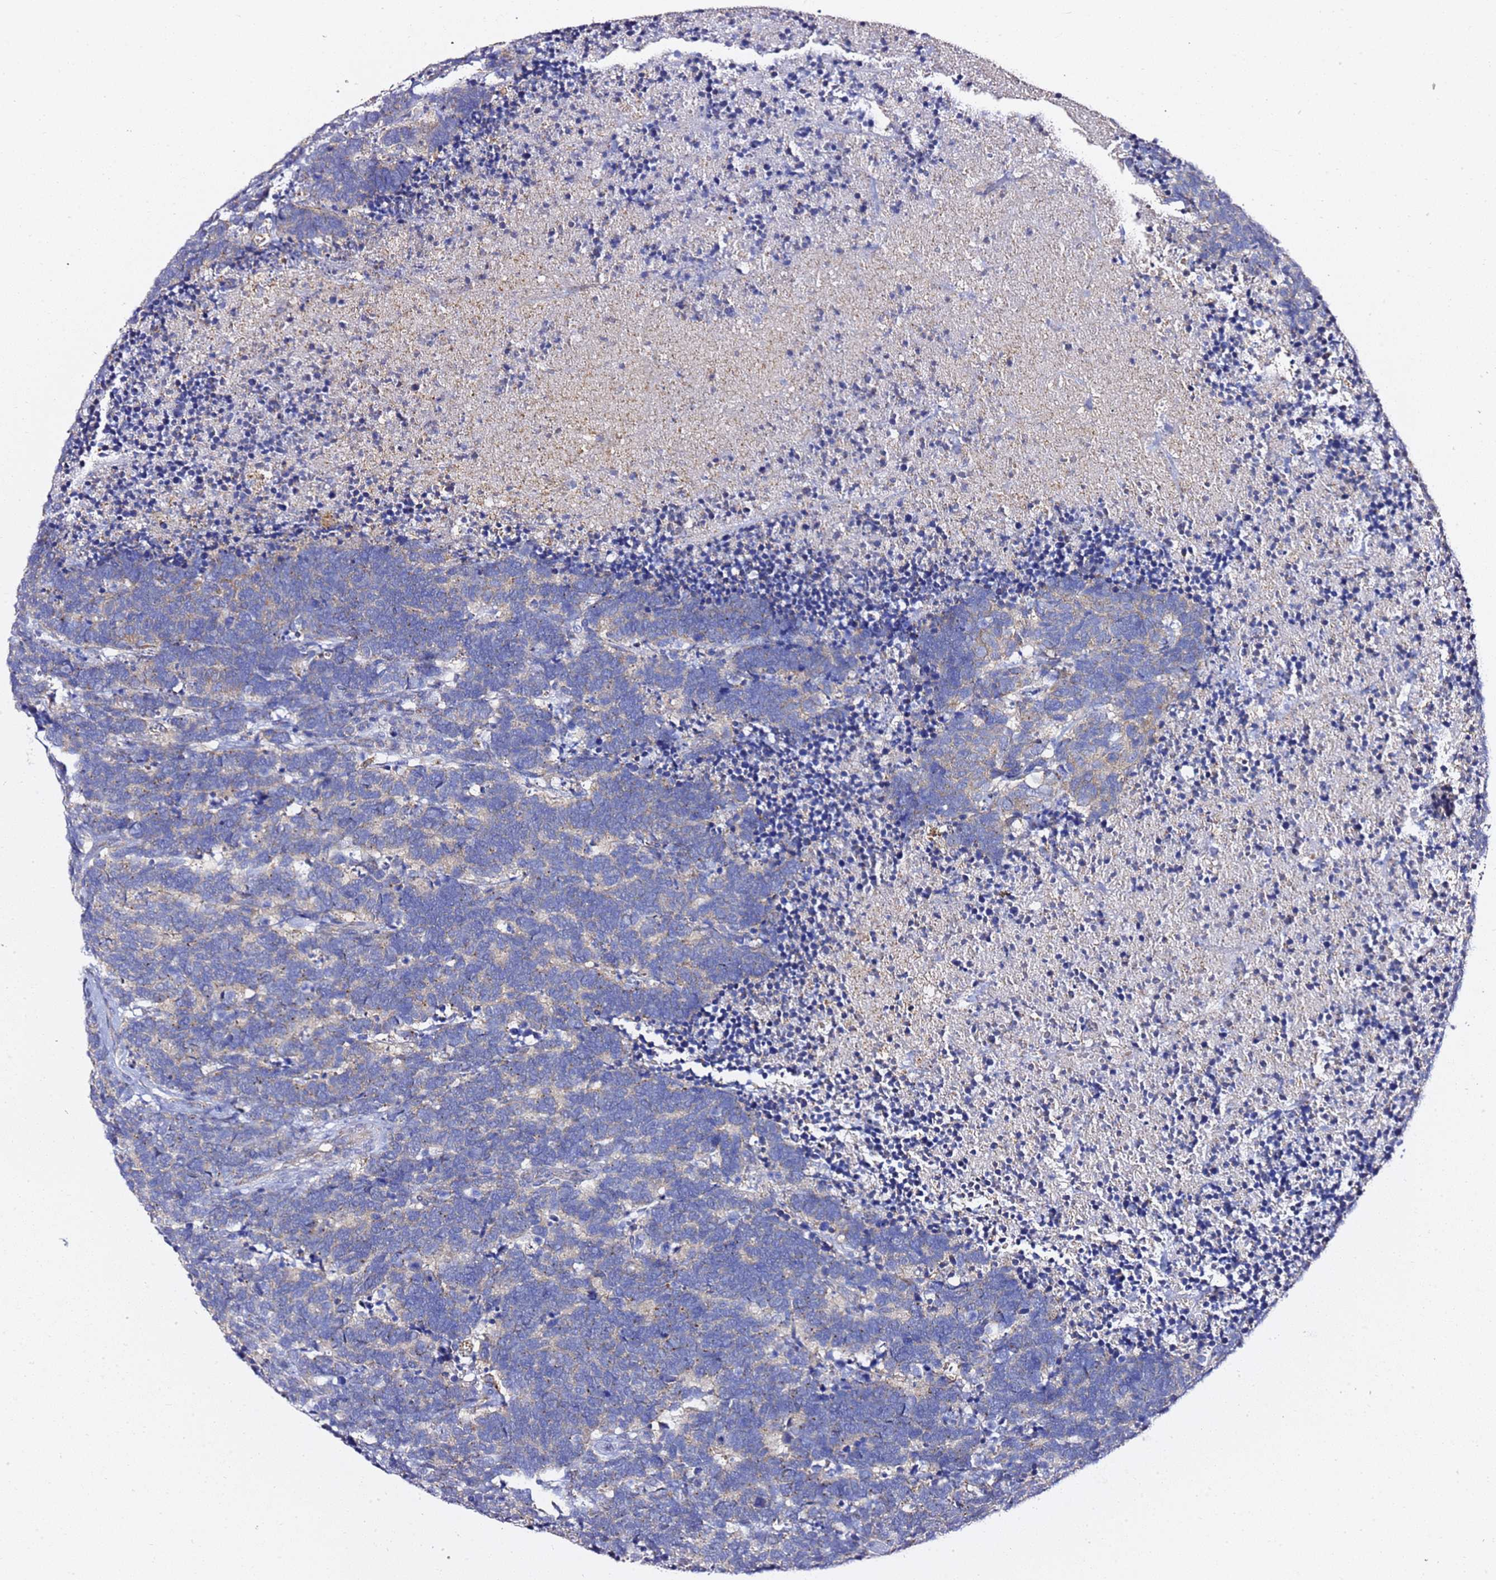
{"staining": {"intensity": "weak", "quantity": "<25%", "location": "cytoplasmic/membranous"}, "tissue": "carcinoid", "cell_type": "Tumor cells", "image_type": "cancer", "snomed": [{"axis": "morphology", "description": "Carcinoma, NOS"}, {"axis": "morphology", "description": "Carcinoid, malignant, NOS"}, {"axis": "topography", "description": "Urinary bladder"}], "caption": "The histopathology image shows no staining of tumor cells in carcinoma.", "gene": "C19orf12", "patient": {"sex": "male", "age": 57}}